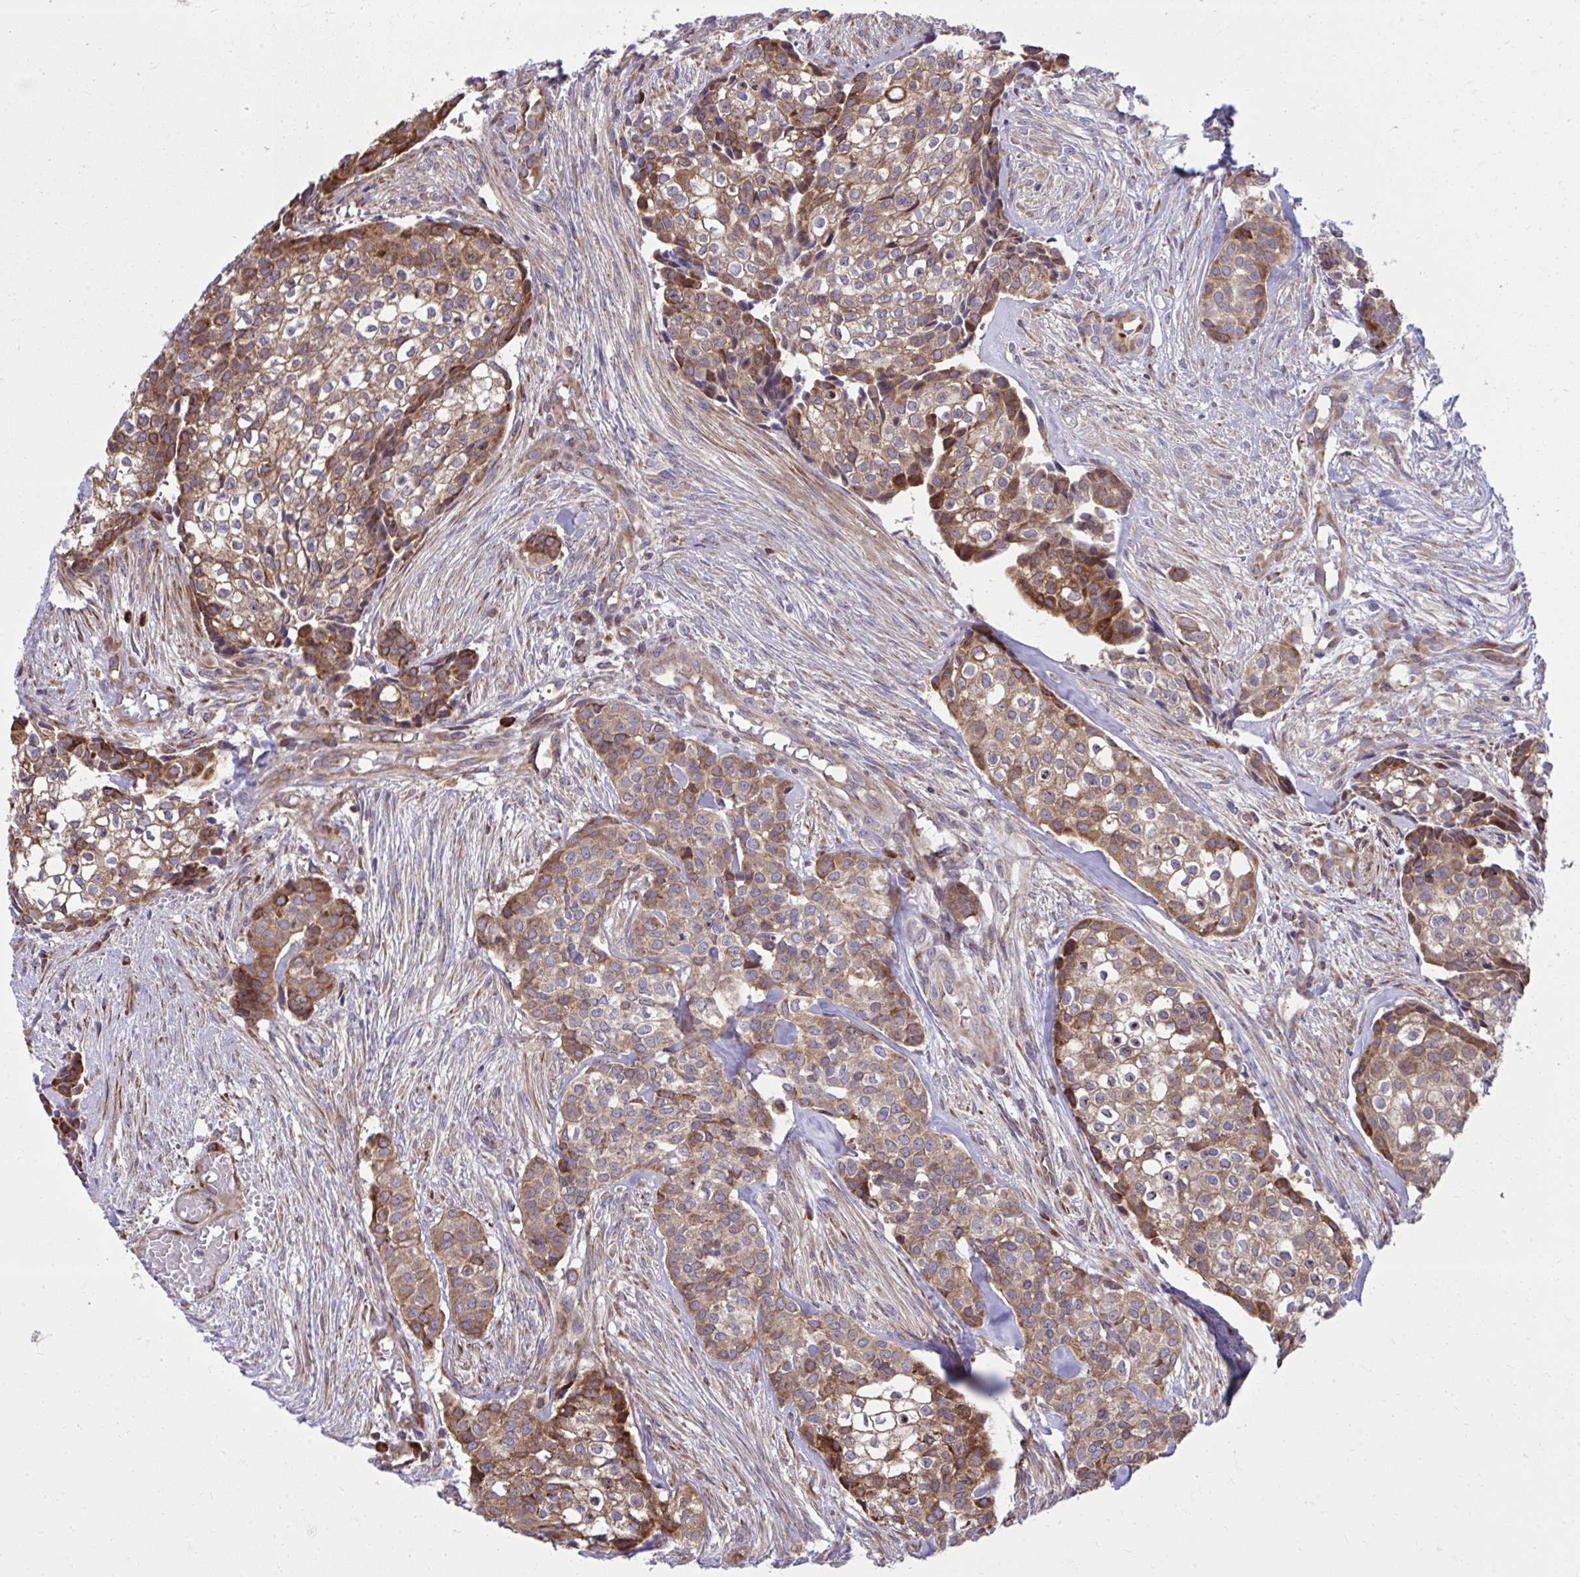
{"staining": {"intensity": "moderate", "quantity": ">75%", "location": "cytoplasmic/membranous"}, "tissue": "head and neck cancer", "cell_type": "Tumor cells", "image_type": "cancer", "snomed": [{"axis": "morphology", "description": "Adenocarcinoma, NOS"}, {"axis": "topography", "description": "Head-Neck"}], "caption": "Immunohistochemical staining of human adenocarcinoma (head and neck) displays medium levels of moderate cytoplasmic/membranous staining in about >75% of tumor cells. The protein of interest is shown in brown color, while the nuclei are stained blue.", "gene": "NMNAT3", "patient": {"sex": "male", "age": 81}}